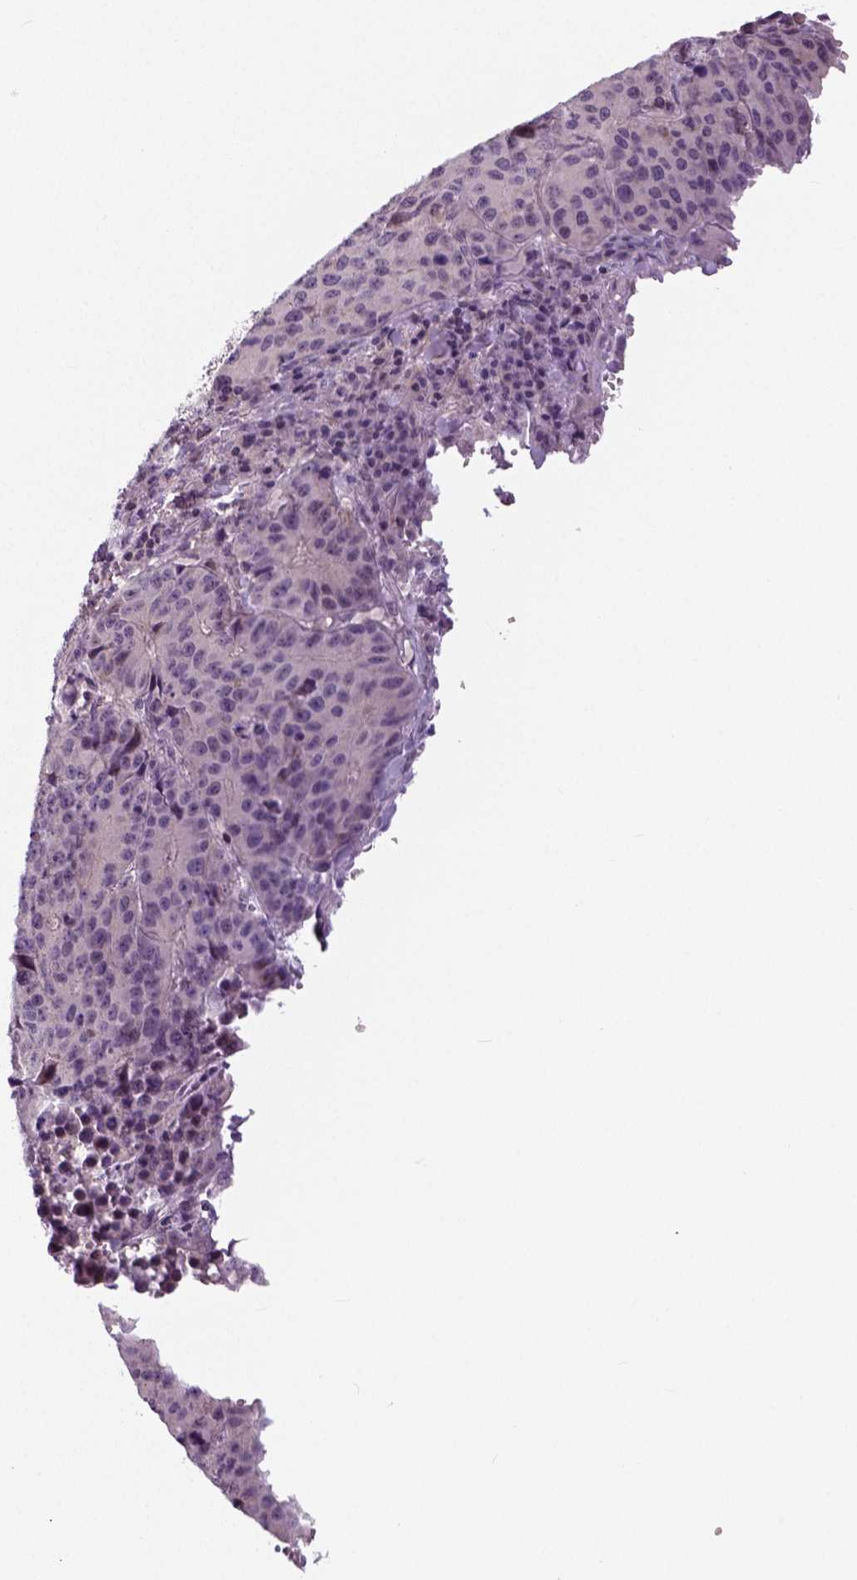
{"staining": {"intensity": "negative", "quantity": "none", "location": "none"}, "tissue": "stomach cancer", "cell_type": "Tumor cells", "image_type": "cancer", "snomed": [{"axis": "morphology", "description": "Adenocarcinoma, NOS"}, {"axis": "topography", "description": "Stomach"}], "caption": "Immunohistochemistry (IHC) histopathology image of adenocarcinoma (stomach) stained for a protein (brown), which displays no expression in tumor cells. (DAB (3,3'-diaminobenzidine) immunohistochemistry, high magnification).", "gene": "NECAB1", "patient": {"sex": "male", "age": 71}}